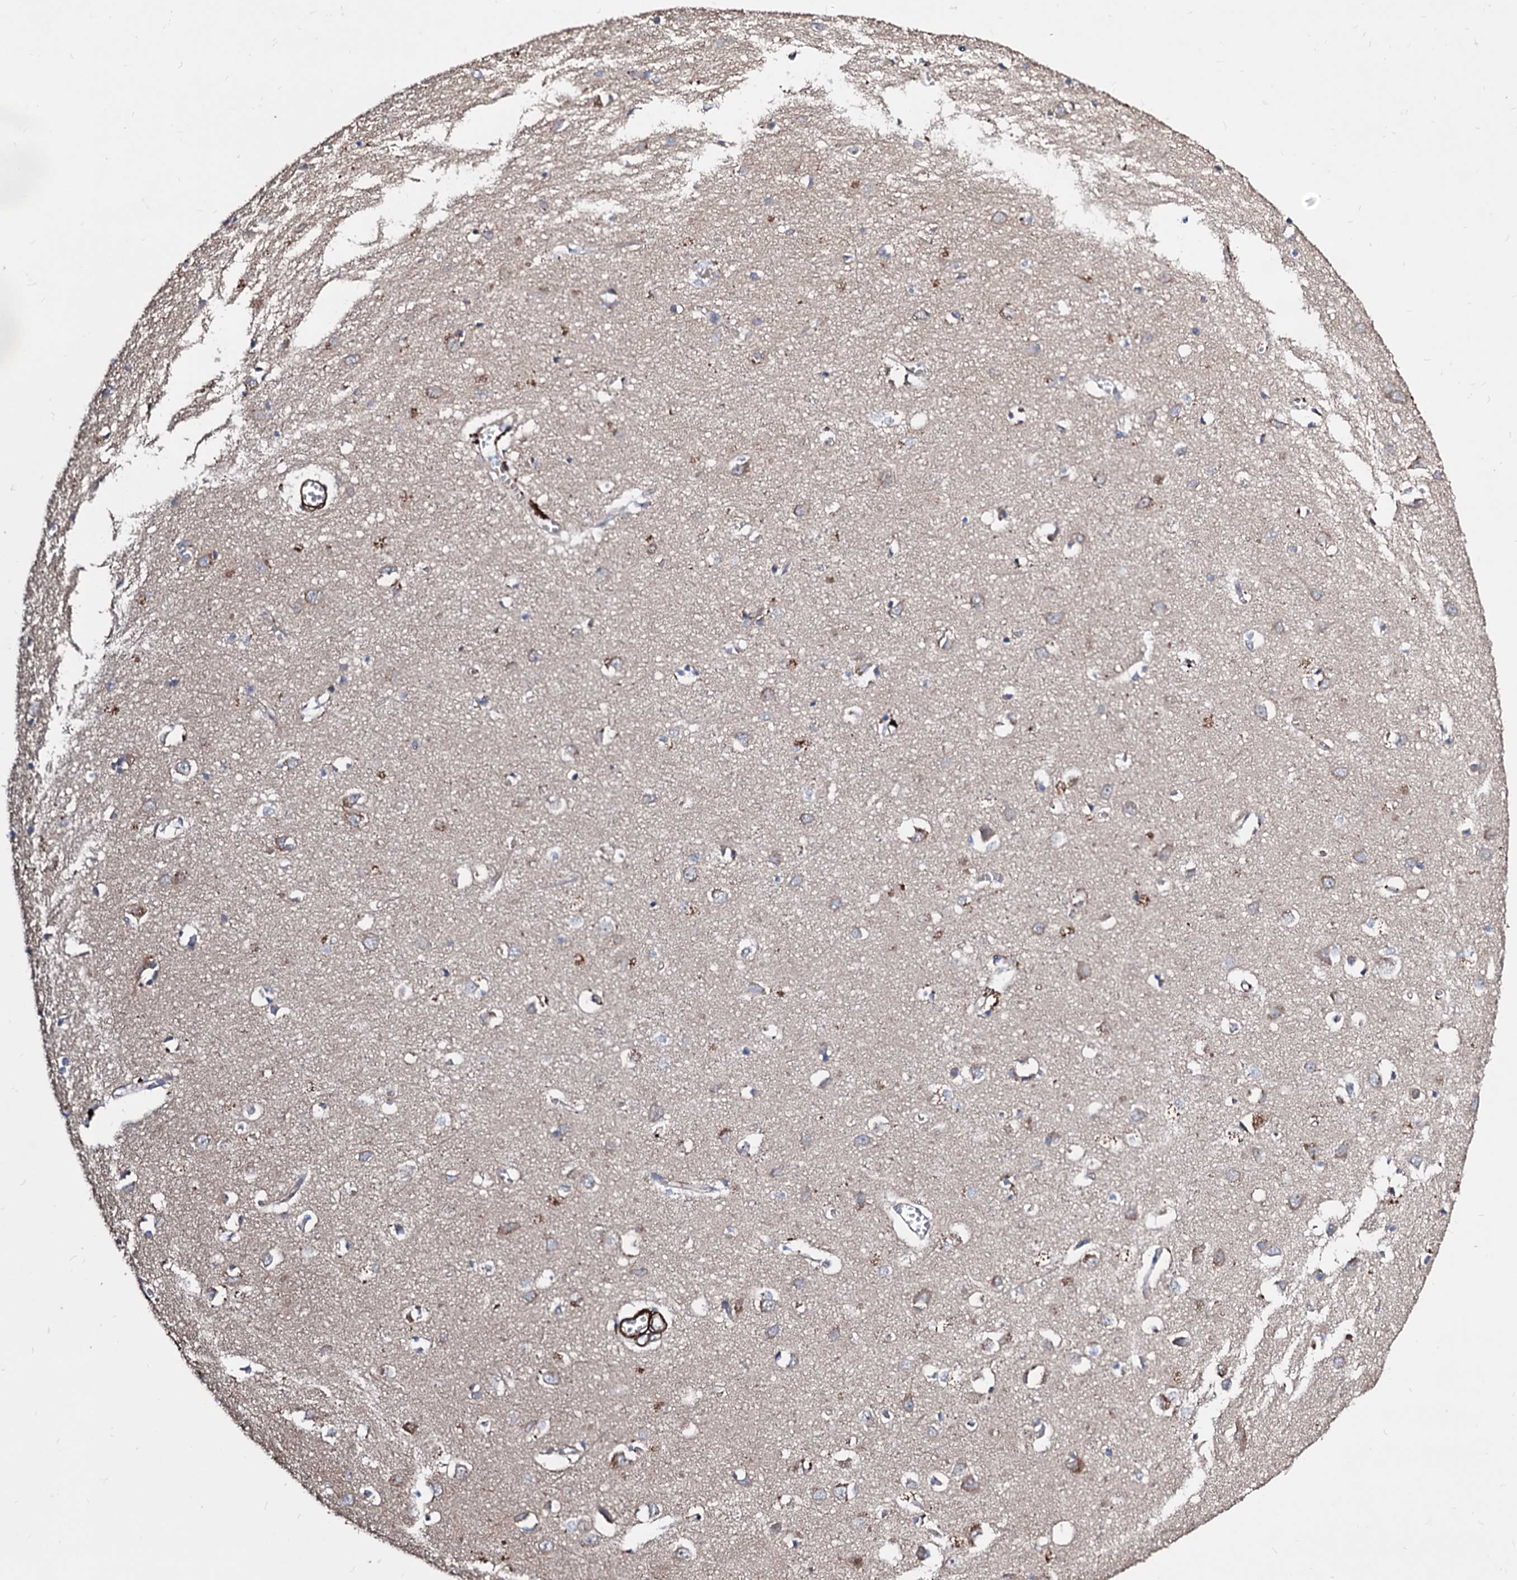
{"staining": {"intensity": "strong", "quantity": "25%-75%", "location": "cytoplasmic/membranous"}, "tissue": "cerebral cortex", "cell_type": "Endothelial cells", "image_type": "normal", "snomed": [{"axis": "morphology", "description": "Normal tissue, NOS"}, {"axis": "topography", "description": "Cerebral cortex"}], "caption": "Brown immunohistochemical staining in normal human cerebral cortex displays strong cytoplasmic/membranous positivity in about 25%-75% of endothelial cells. The staining is performed using DAB brown chromogen to label protein expression. The nuclei are counter-stained blue using hematoxylin.", "gene": "WDR11", "patient": {"sex": "female", "age": 64}}